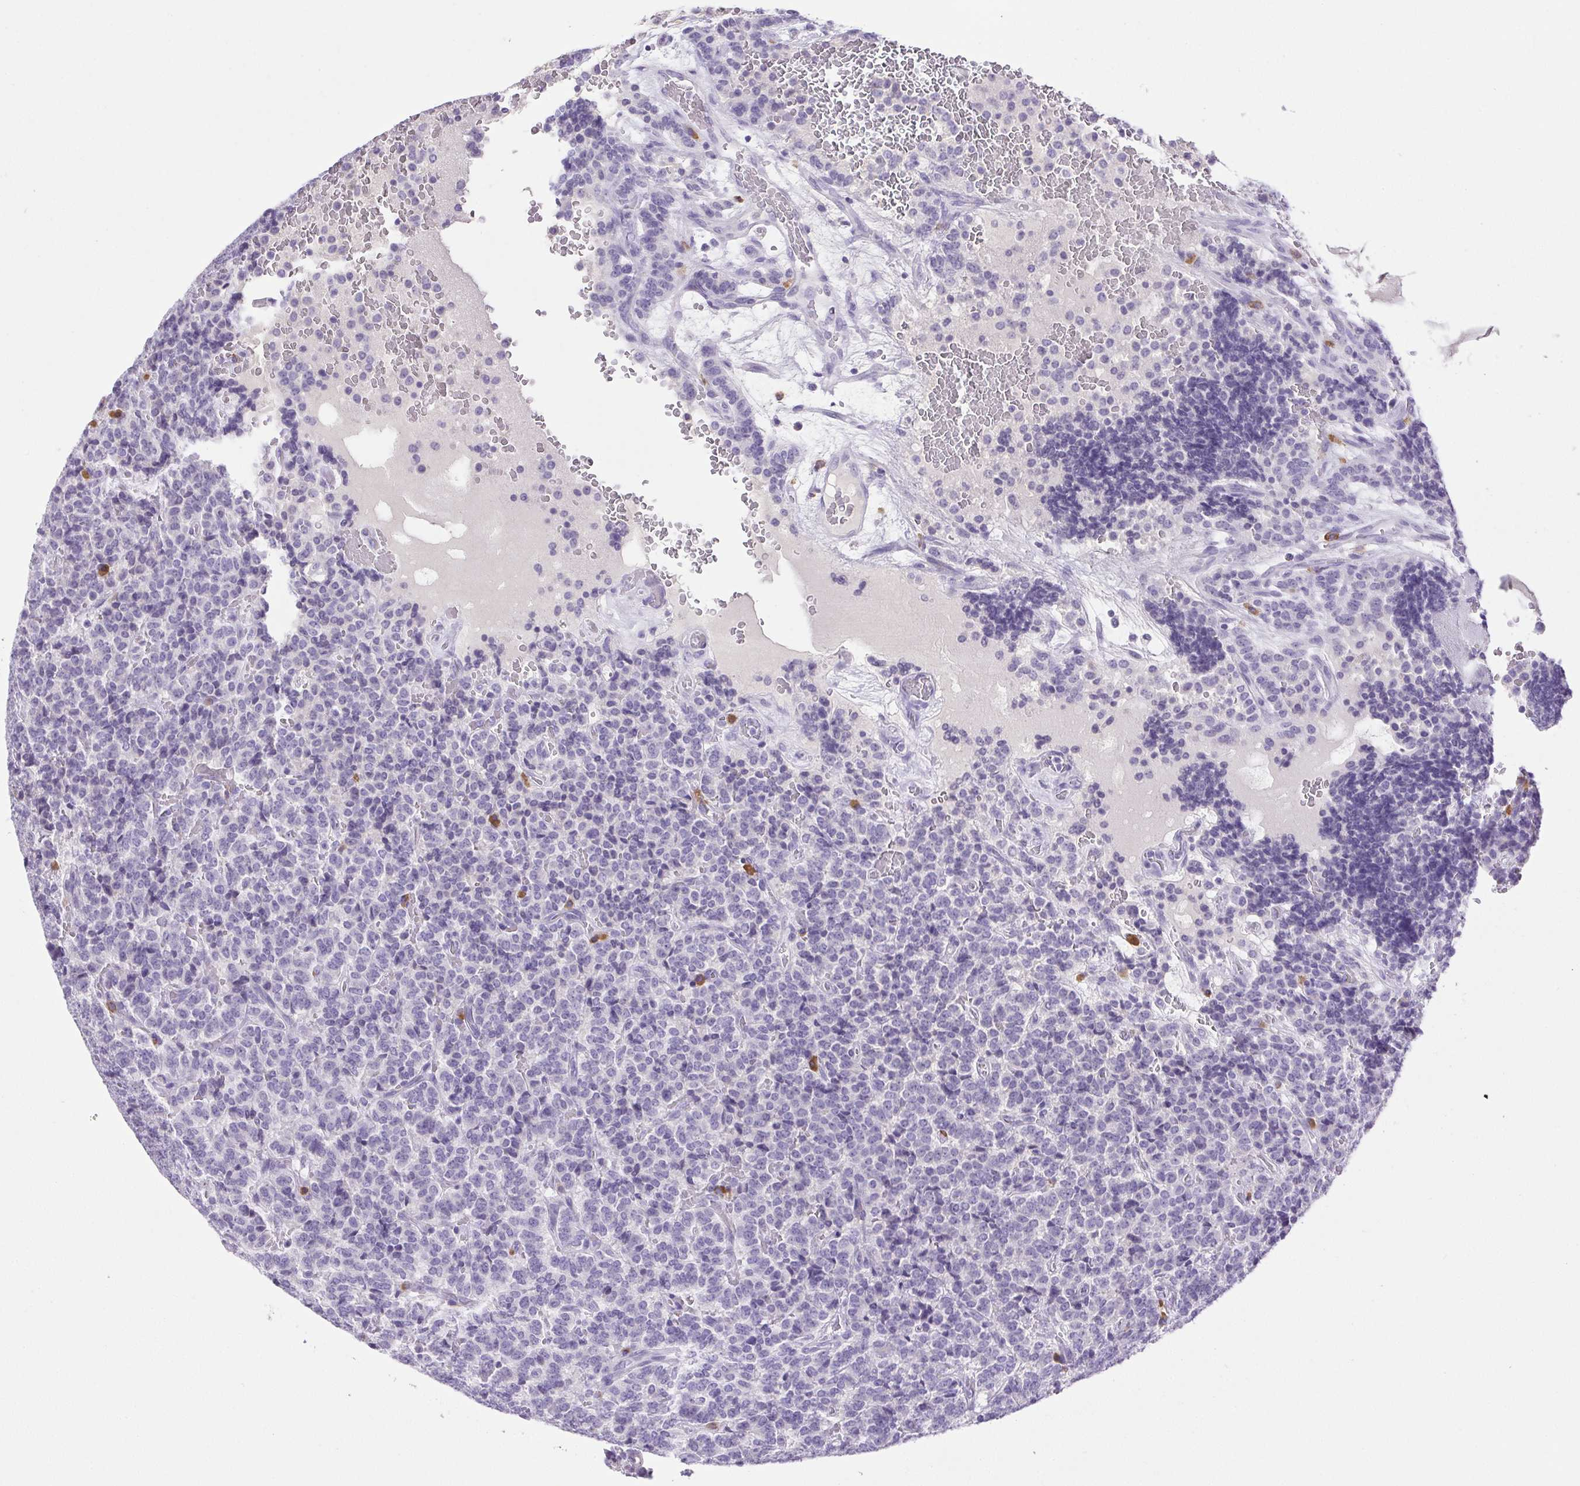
{"staining": {"intensity": "negative", "quantity": "none", "location": "none"}, "tissue": "carcinoid", "cell_type": "Tumor cells", "image_type": "cancer", "snomed": [{"axis": "morphology", "description": "Carcinoid, malignant, NOS"}, {"axis": "topography", "description": "Pancreas"}], "caption": "Immunohistochemistry image of human malignant carcinoid stained for a protein (brown), which shows no expression in tumor cells. (DAB IHC visualized using brightfield microscopy, high magnification).", "gene": "PAPPA2", "patient": {"sex": "male", "age": 36}}